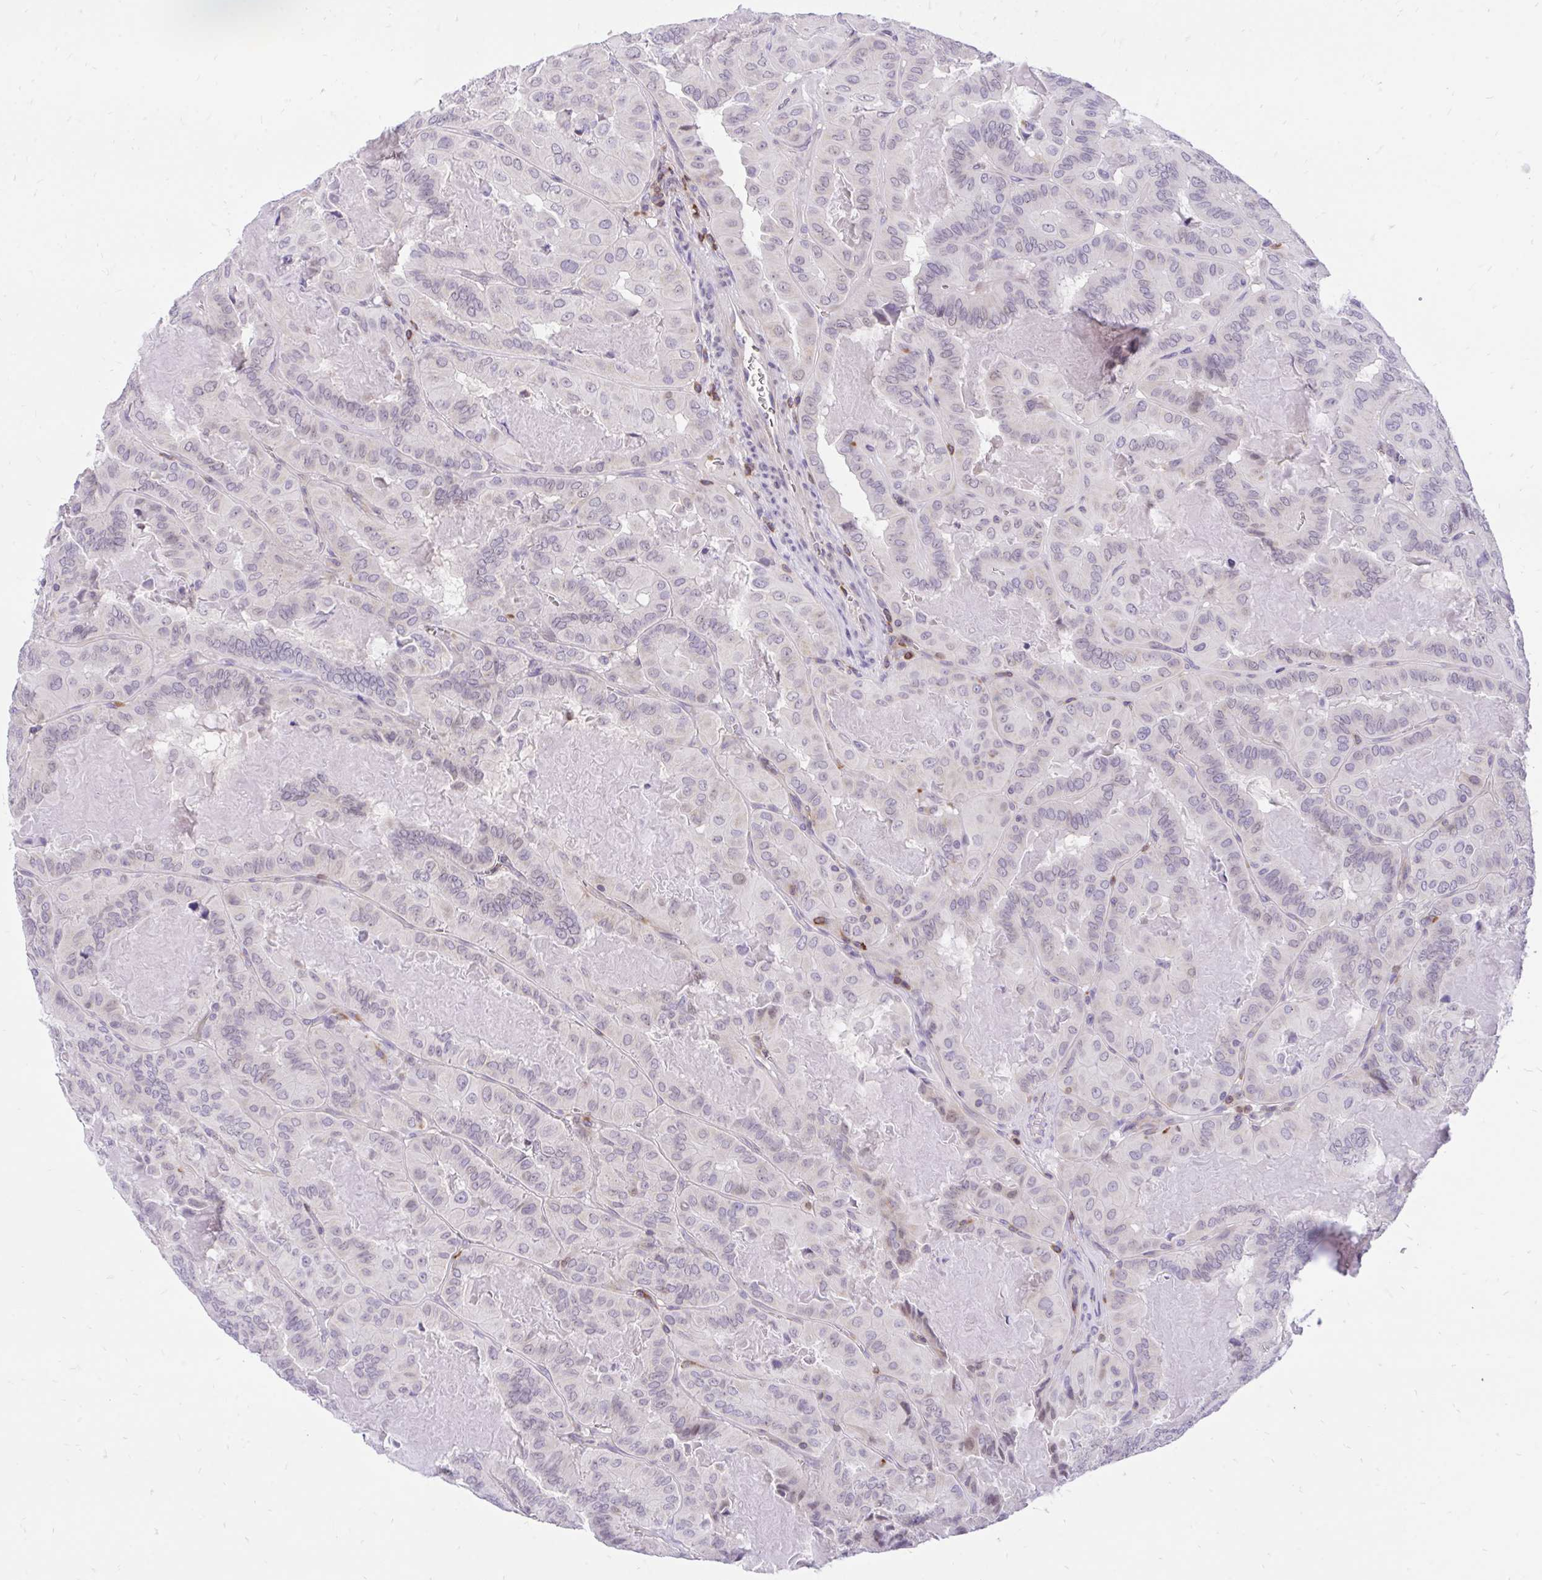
{"staining": {"intensity": "negative", "quantity": "none", "location": "none"}, "tissue": "thyroid cancer", "cell_type": "Tumor cells", "image_type": "cancer", "snomed": [{"axis": "morphology", "description": "Papillary adenocarcinoma, NOS"}, {"axis": "topography", "description": "Thyroid gland"}], "caption": "Thyroid cancer was stained to show a protein in brown. There is no significant staining in tumor cells.", "gene": "CXCL8", "patient": {"sex": "female", "age": 46}}